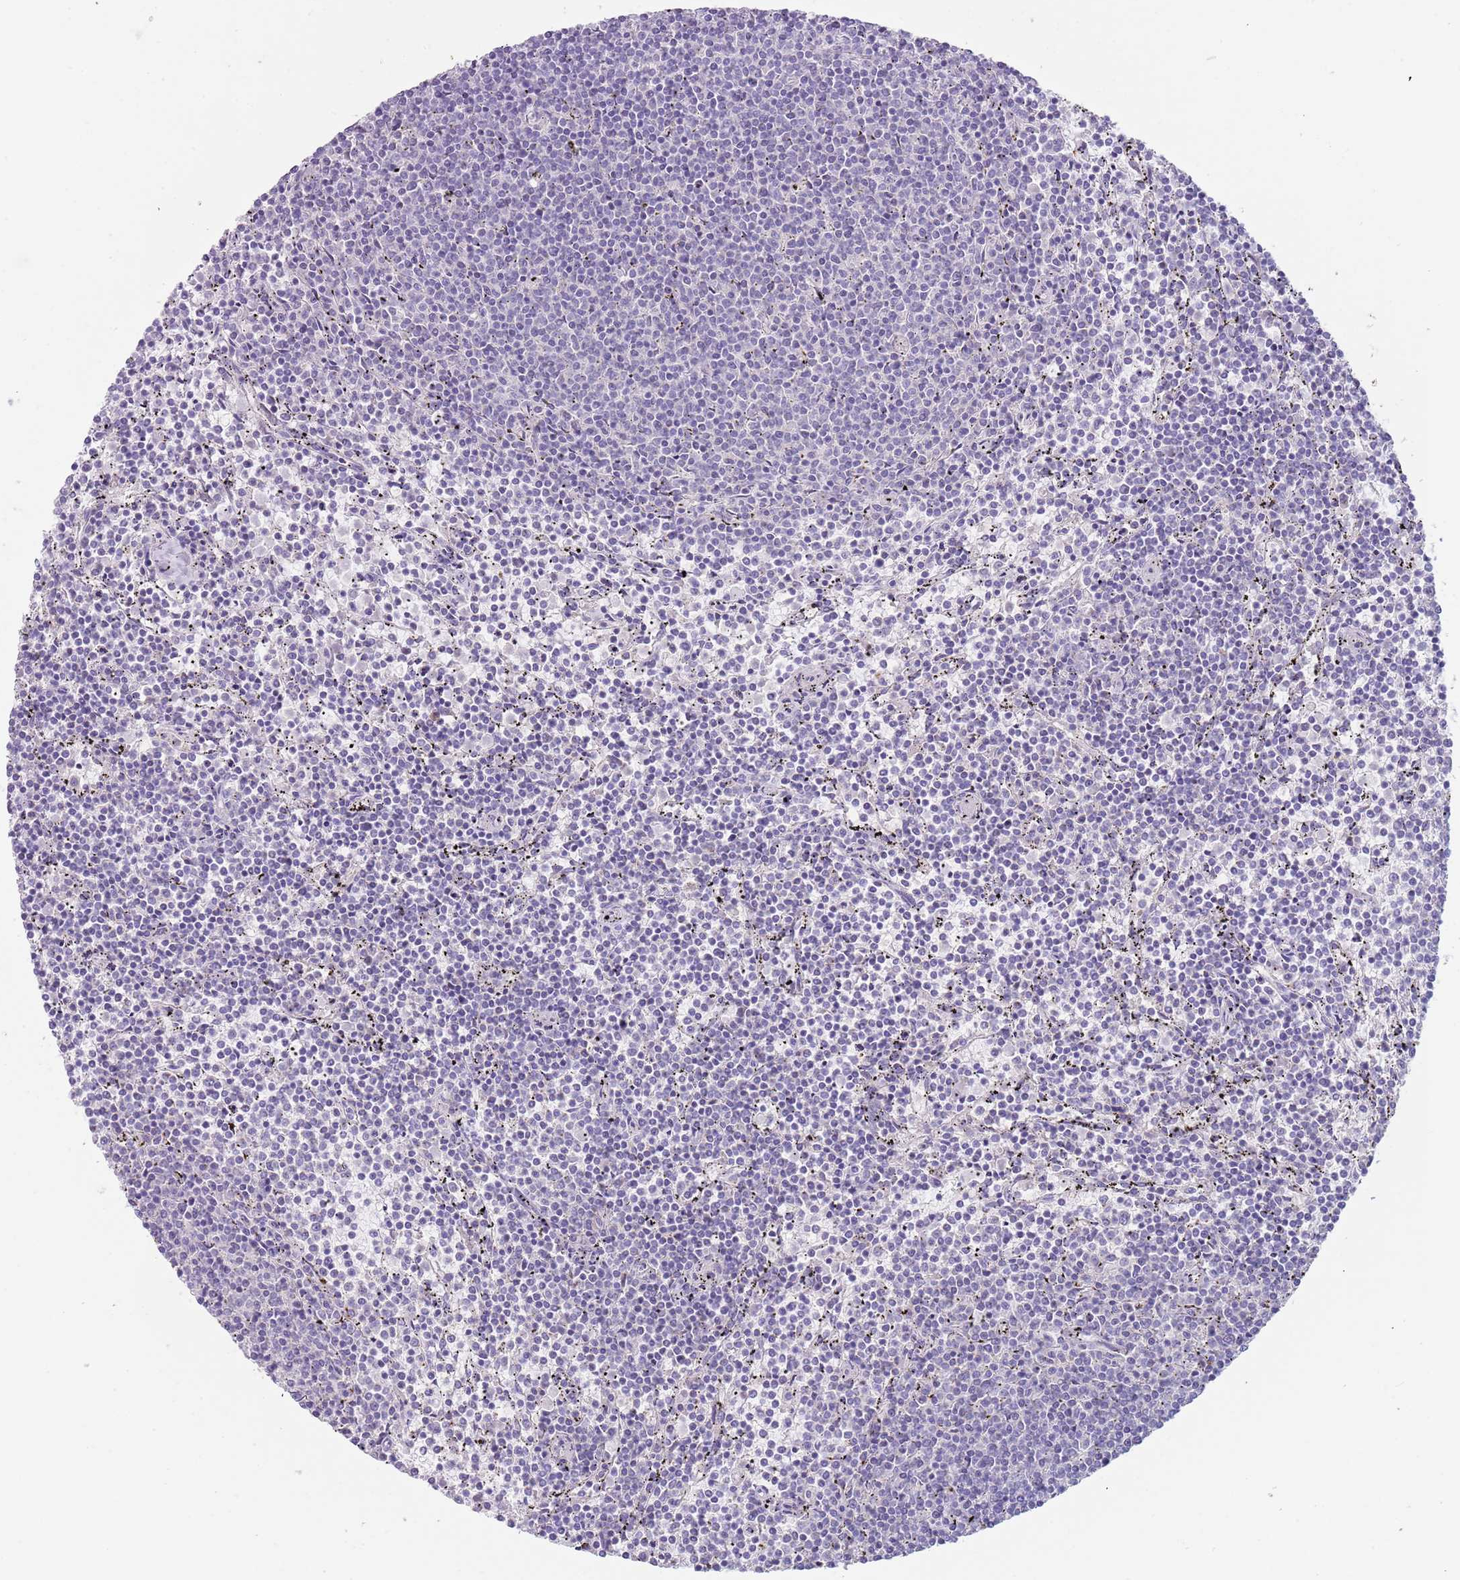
{"staining": {"intensity": "negative", "quantity": "none", "location": "none"}, "tissue": "lymphoma", "cell_type": "Tumor cells", "image_type": "cancer", "snomed": [{"axis": "morphology", "description": "Malignant lymphoma, non-Hodgkin's type, Low grade"}, {"axis": "topography", "description": "Spleen"}], "caption": "Lymphoma was stained to show a protein in brown. There is no significant staining in tumor cells. The staining is performed using DAB (3,3'-diaminobenzidine) brown chromogen with nuclei counter-stained in using hematoxylin.", "gene": "C2CD3", "patient": {"sex": "female", "age": 50}}